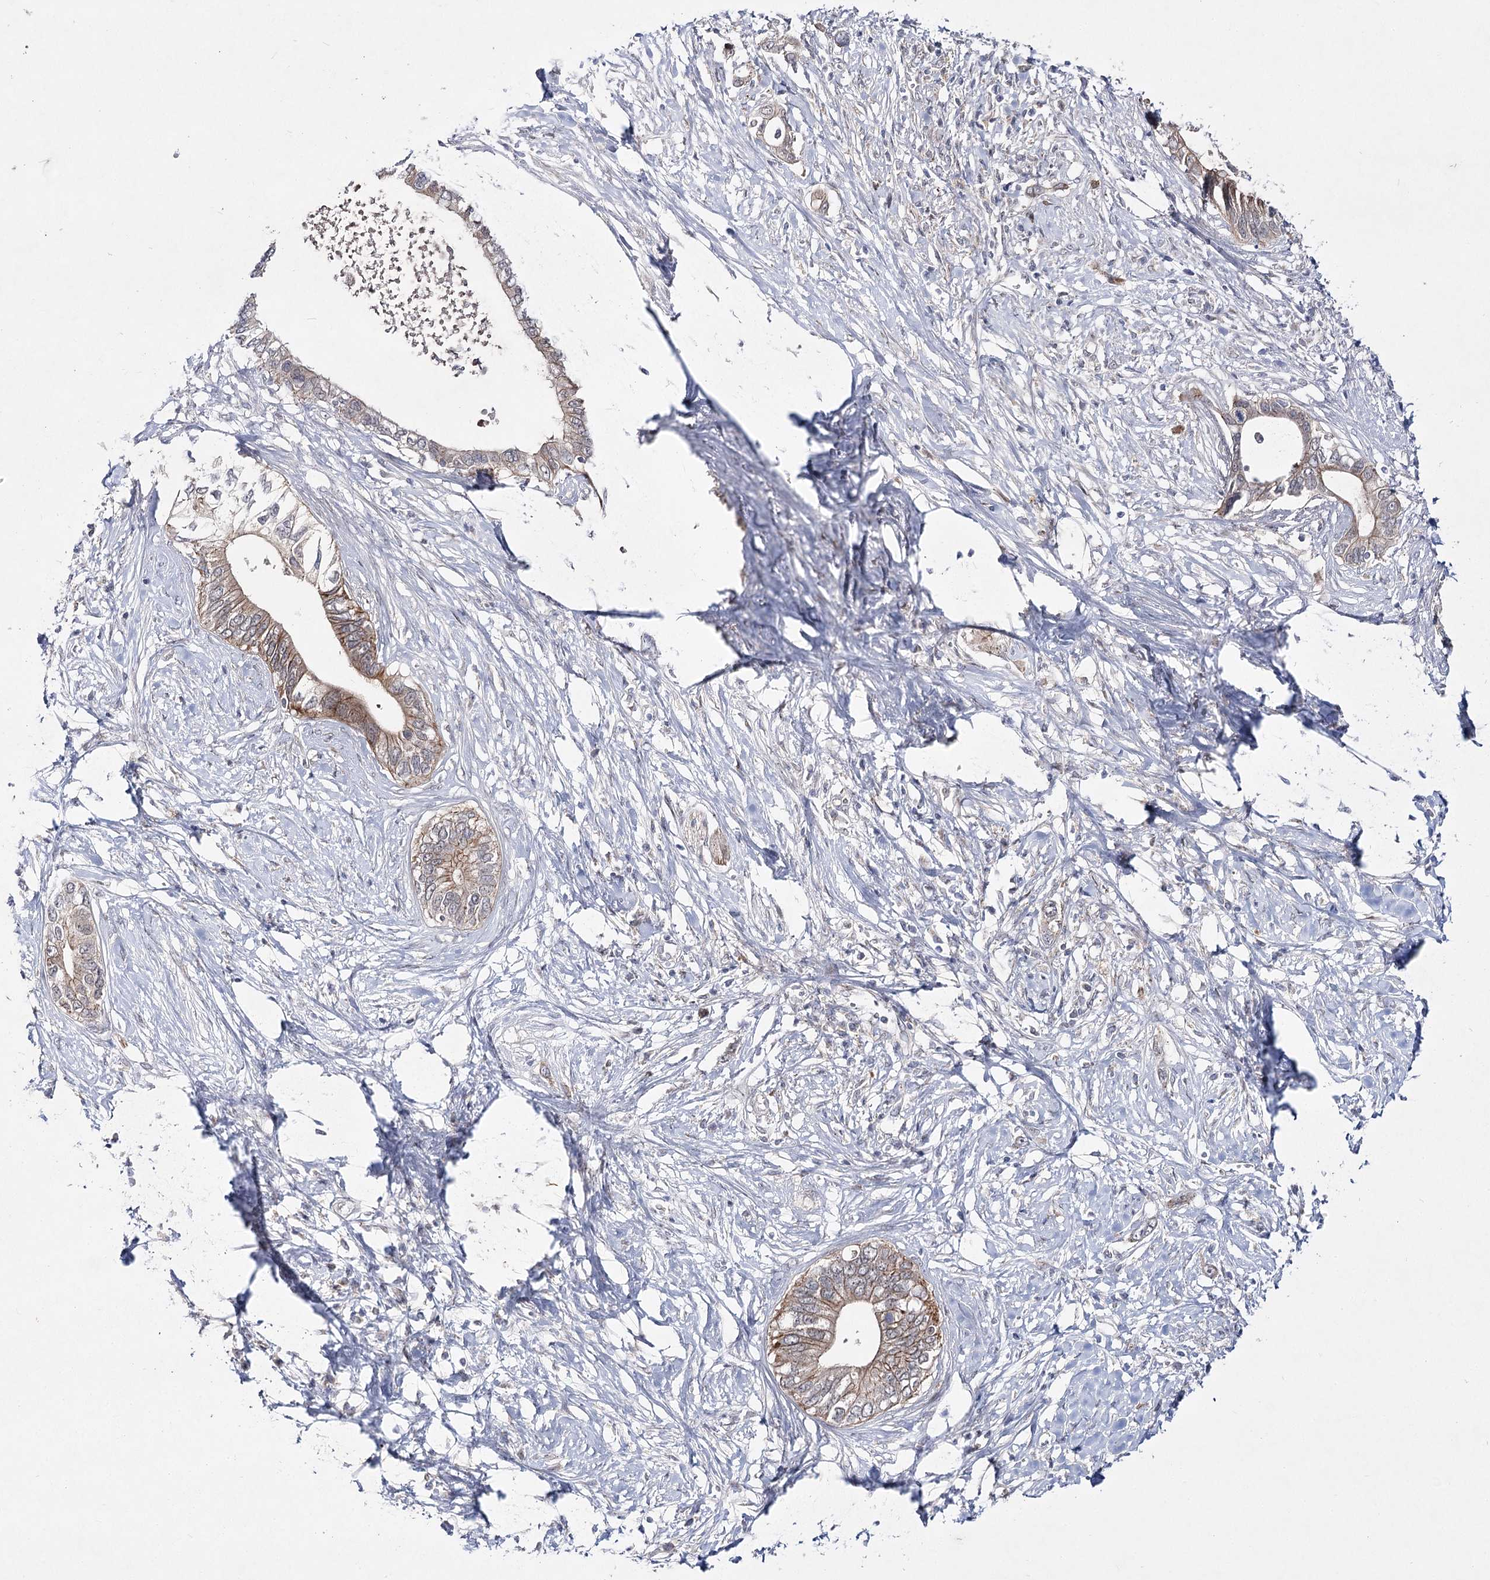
{"staining": {"intensity": "moderate", "quantity": ">75%", "location": "cytoplasmic/membranous"}, "tissue": "pancreatic cancer", "cell_type": "Tumor cells", "image_type": "cancer", "snomed": [{"axis": "morphology", "description": "Normal tissue, NOS"}, {"axis": "morphology", "description": "Adenocarcinoma, NOS"}, {"axis": "topography", "description": "Pancreas"}, {"axis": "topography", "description": "Peripheral nerve tissue"}], "caption": "Pancreatic cancer (adenocarcinoma) stained with immunohistochemistry (IHC) demonstrates moderate cytoplasmic/membranous expression in about >75% of tumor cells. (DAB IHC, brown staining for protein, blue staining for nuclei).", "gene": "ARHGAP32", "patient": {"sex": "male", "age": 59}}